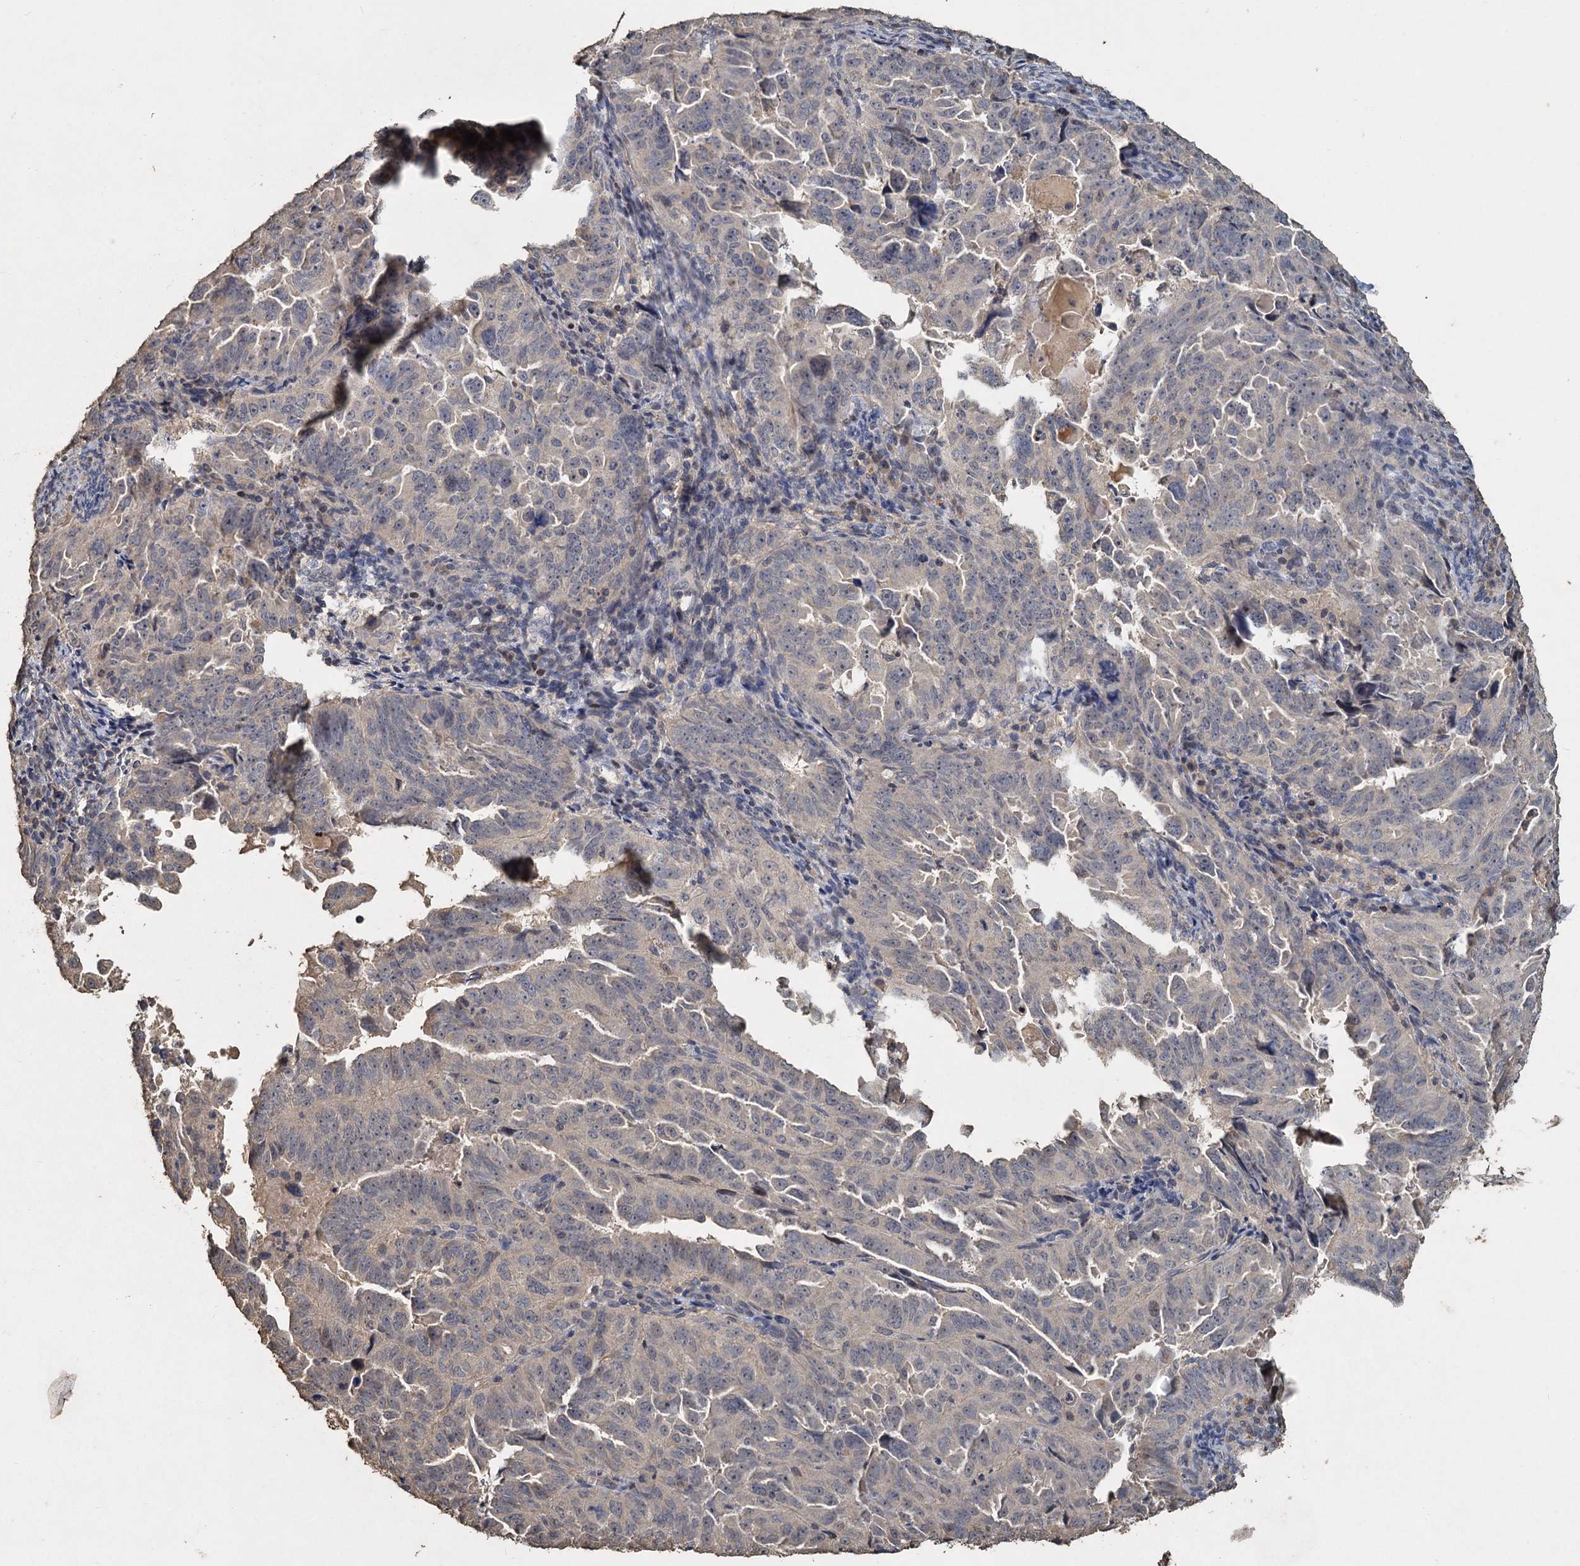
{"staining": {"intensity": "negative", "quantity": "none", "location": "none"}, "tissue": "endometrial cancer", "cell_type": "Tumor cells", "image_type": "cancer", "snomed": [{"axis": "morphology", "description": "Adenocarcinoma, NOS"}, {"axis": "topography", "description": "Endometrium"}], "caption": "The immunohistochemistry histopathology image has no significant staining in tumor cells of adenocarcinoma (endometrial) tissue. The staining is performed using DAB (3,3'-diaminobenzidine) brown chromogen with nuclei counter-stained in using hematoxylin.", "gene": "CCDC61", "patient": {"sex": "female", "age": 65}}